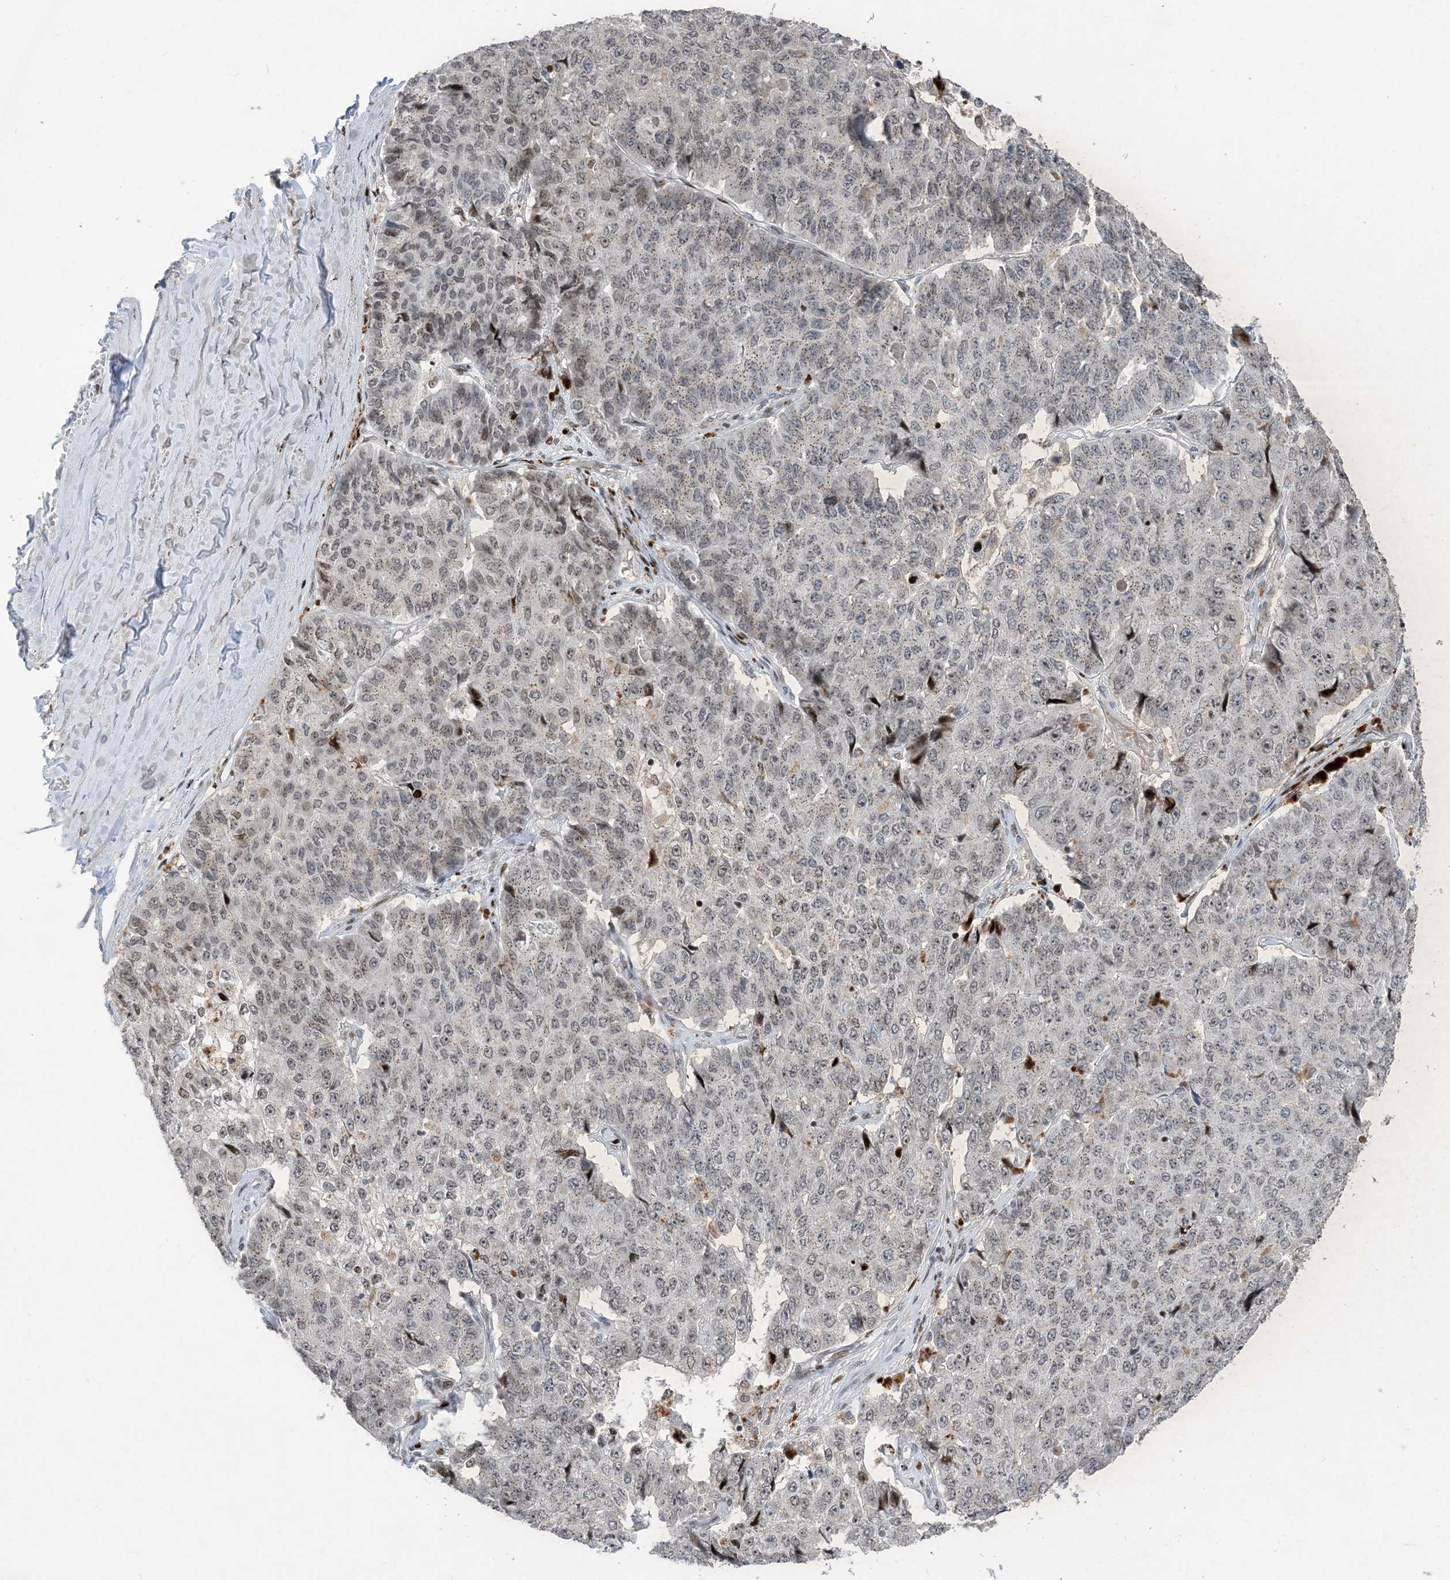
{"staining": {"intensity": "weak", "quantity": "<25%", "location": "nuclear"}, "tissue": "pancreatic cancer", "cell_type": "Tumor cells", "image_type": "cancer", "snomed": [{"axis": "morphology", "description": "Adenocarcinoma, NOS"}, {"axis": "topography", "description": "Pancreas"}], "caption": "This is a image of immunohistochemistry (IHC) staining of adenocarcinoma (pancreatic), which shows no expression in tumor cells.", "gene": "SLC25A53", "patient": {"sex": "male", "age": 50}}